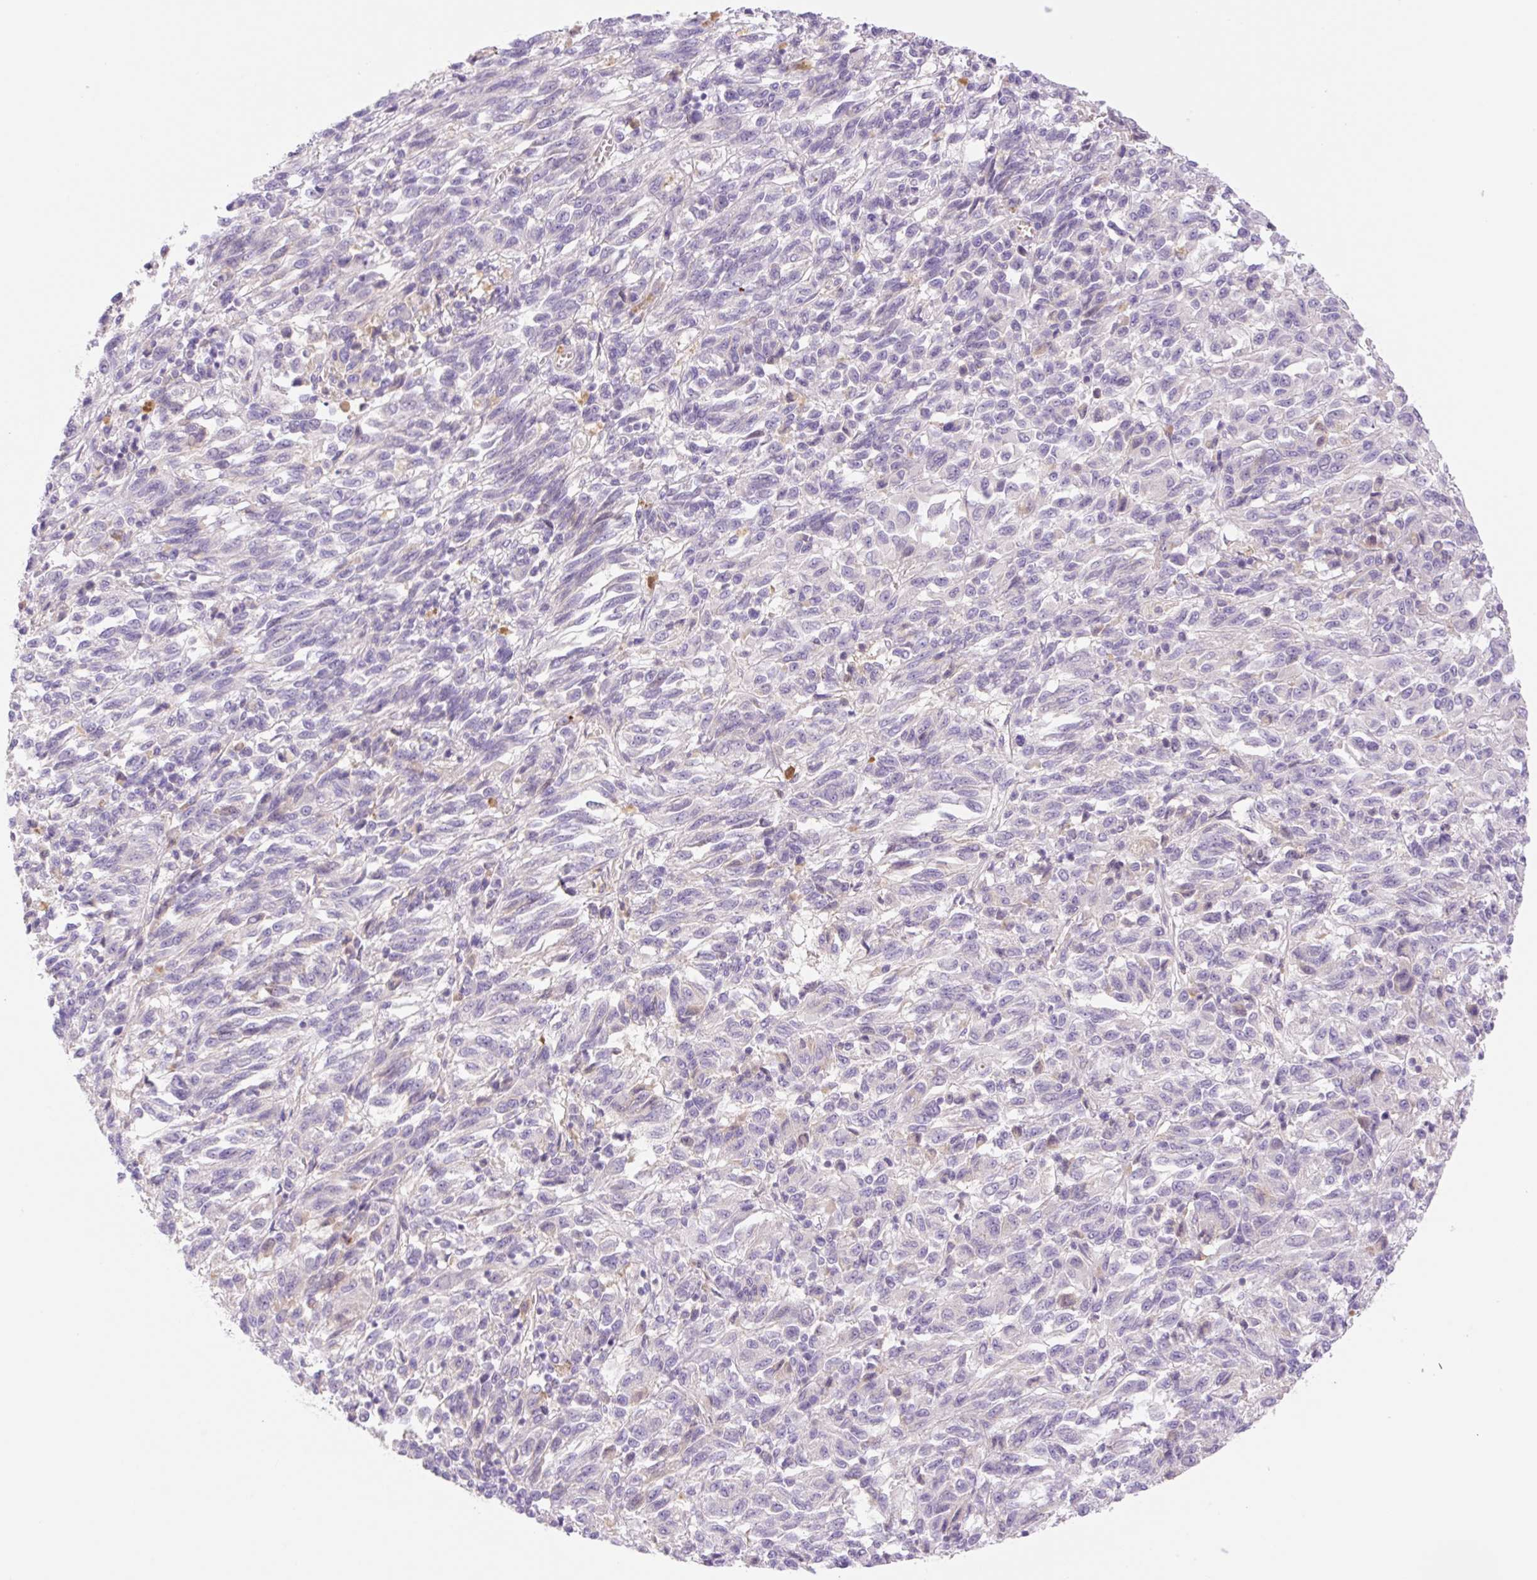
{"staining": {"intensity": "negative", "quantity": "none", "location": "none"}, "tissue": "melanoma", "cell_type": "Tumor cells", "image_type": "cancer", "snomed": [{"axis": "morphology", "description": "Malignant melanoma, Metastatic site"}, {"axis": "topography", "description": "Lung"}], "caption": "Malignant melanoma (metastatic site) was stained to show a protein in brown. There is no significant positivity in tumor cells.", "gene": "DENND5A", "patient": {"sex": "male", "age": 64}}